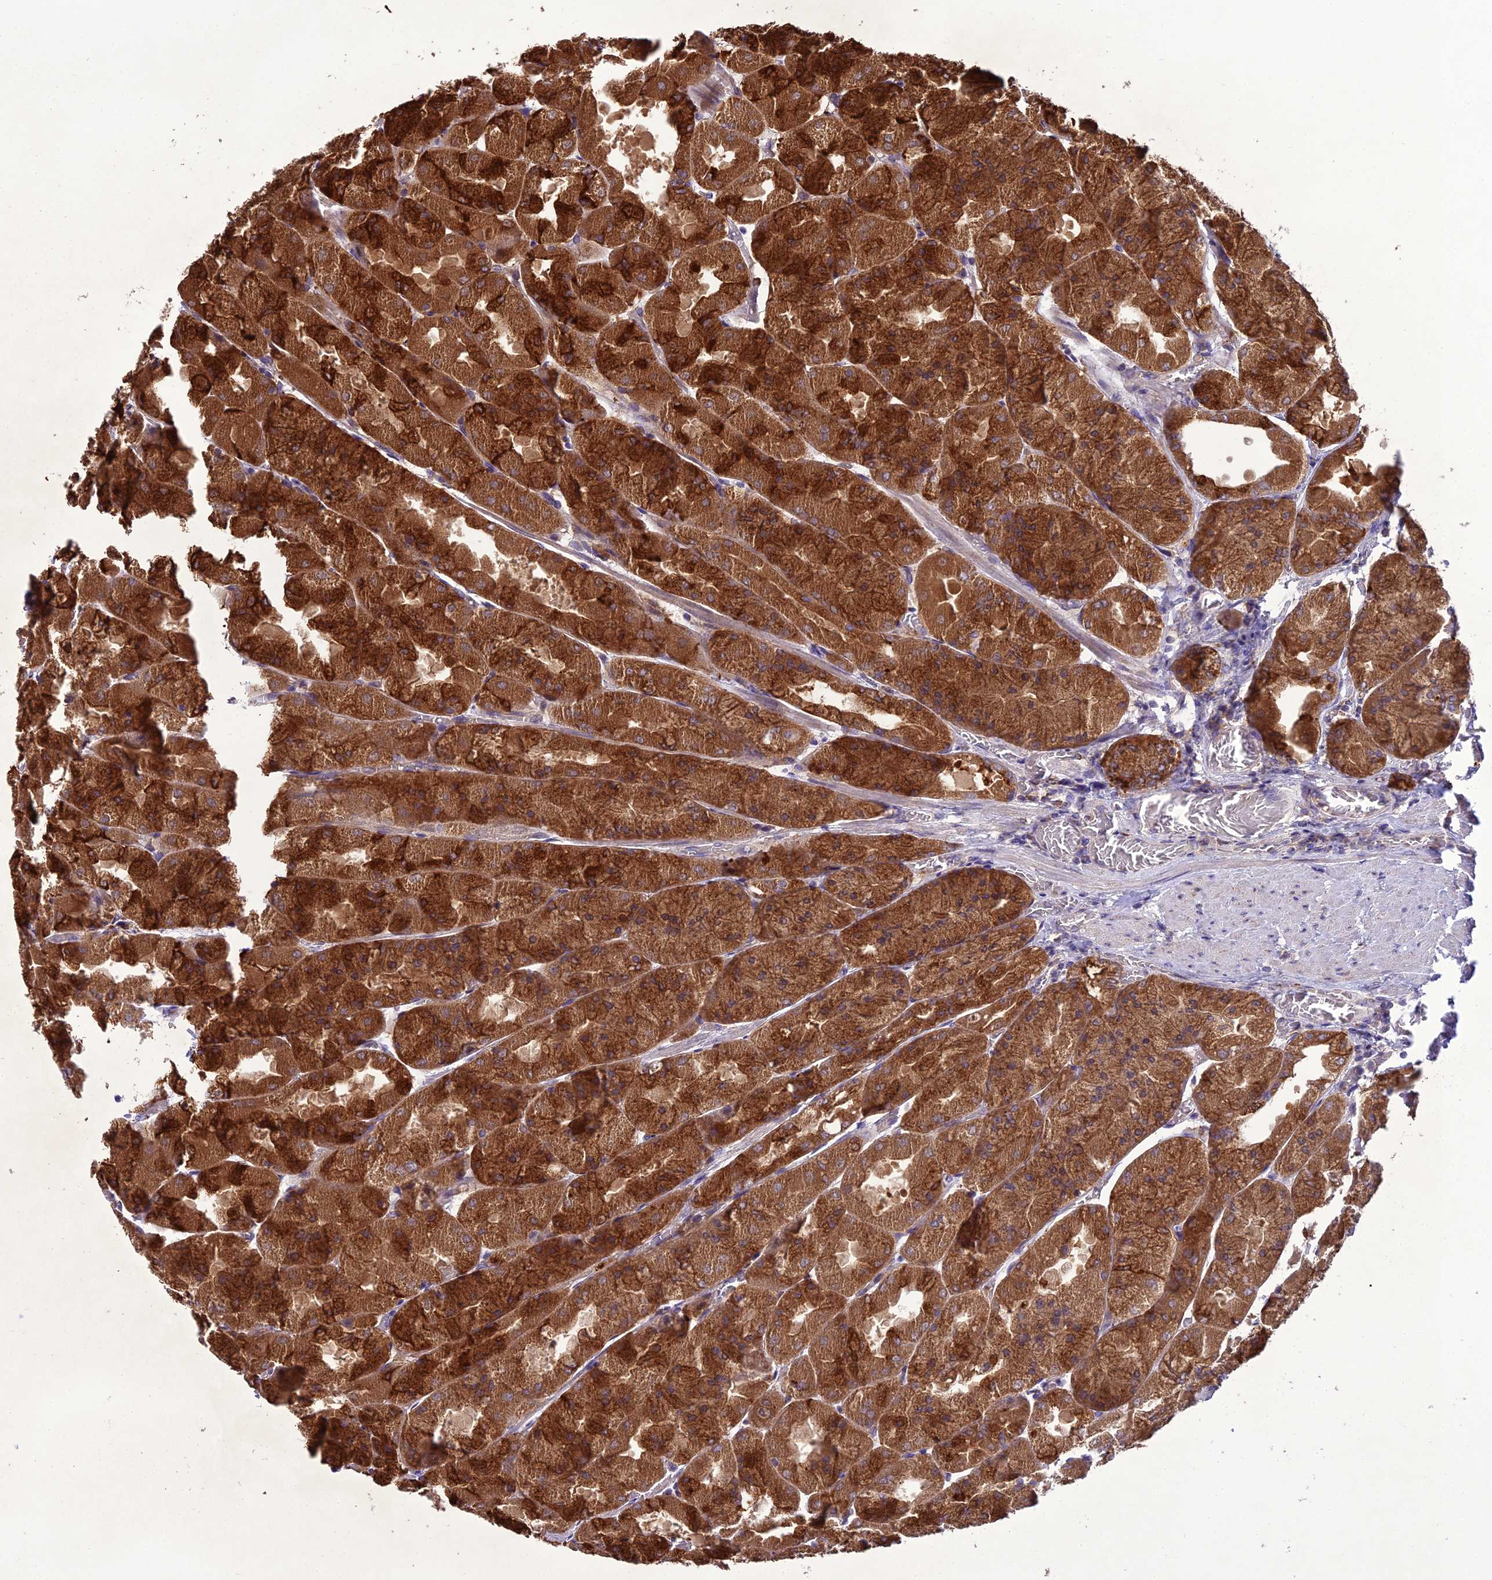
{"staining": {"intensity": "strong", "quantity": ">75%", "location": "cytoplasmic/membranous"}, "tissue": "stomach", "cell_type": "Glandular cells", "image_type": "normal", "snomed": [{"axis": "morphology", "description": "Normal tissue, NOS"}, {"axis": "topography", "description": "Stomach"}], "caption": "Immunohistochemical staining of benign human stomach shows high levels of strong cytoplasmic/membranous positivity in approximately >75% of glandular cells. The staining was performed using DAB, with brown indicating positive protein expression. Nuclei are stained blue with hematoxylin.", "gene": "ENSG00000260272", "patient": {"sex": "female", "age": 61}}